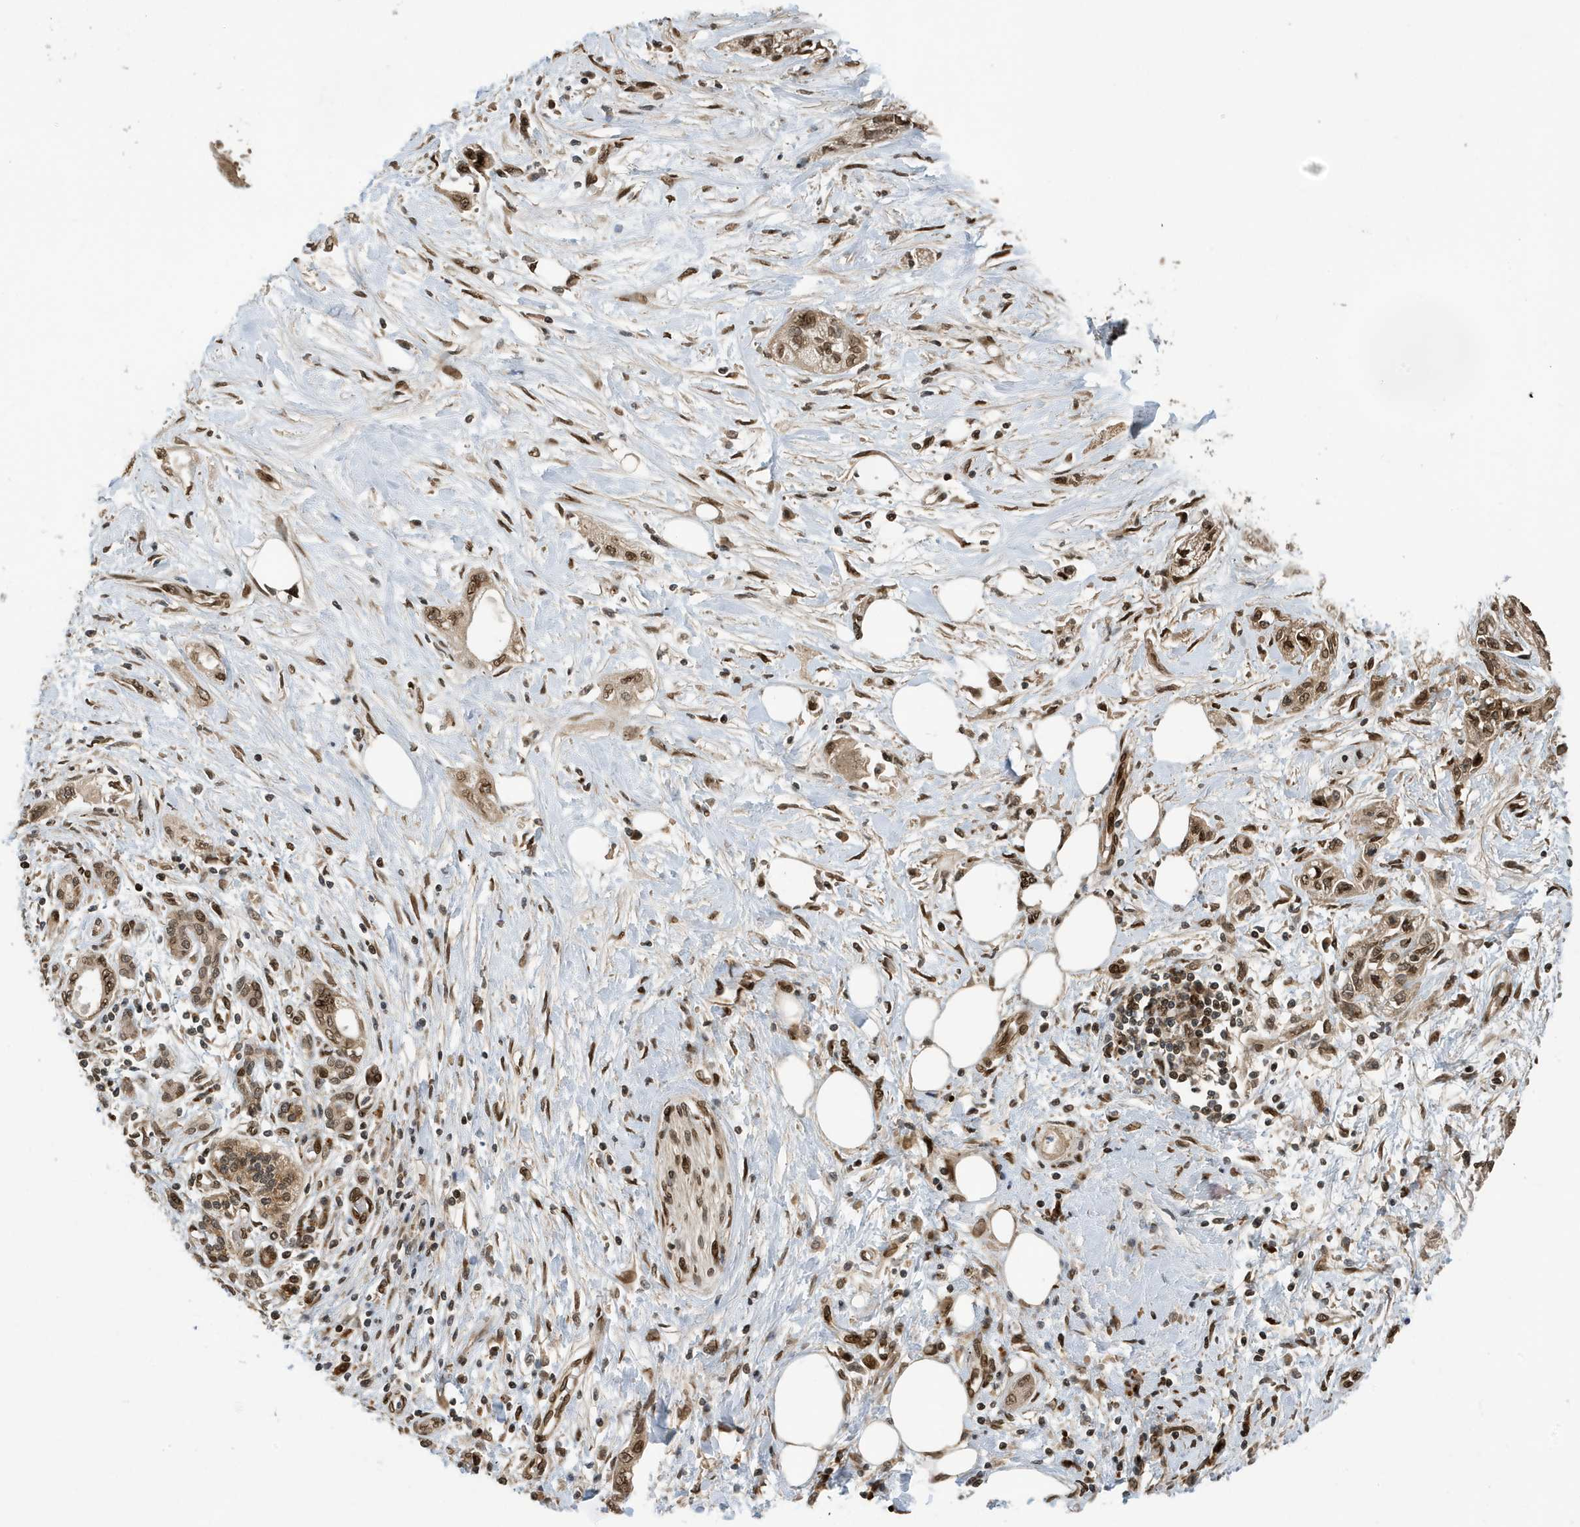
{"staining": {"intensity": "moderate", "quantity": ">75%", "location": "nuclear"}, "tissue": "pancreatic cancer", "cell_type": "Tumor cells", "image_type": "cancer", "snomed": [{"axis": "morphology", "description": "Adenocarcinoma, NOS"}, {"axis": "topography", "description": "Pancreas"}], "caption": "Immunohistochemical staining of pancreatic cancer reveals medium levels of moderate nuclear protein positivity in about >75% of tumor cells.", "gene": "DUSP18", "patient": {"sex": "male", "age": 70}}